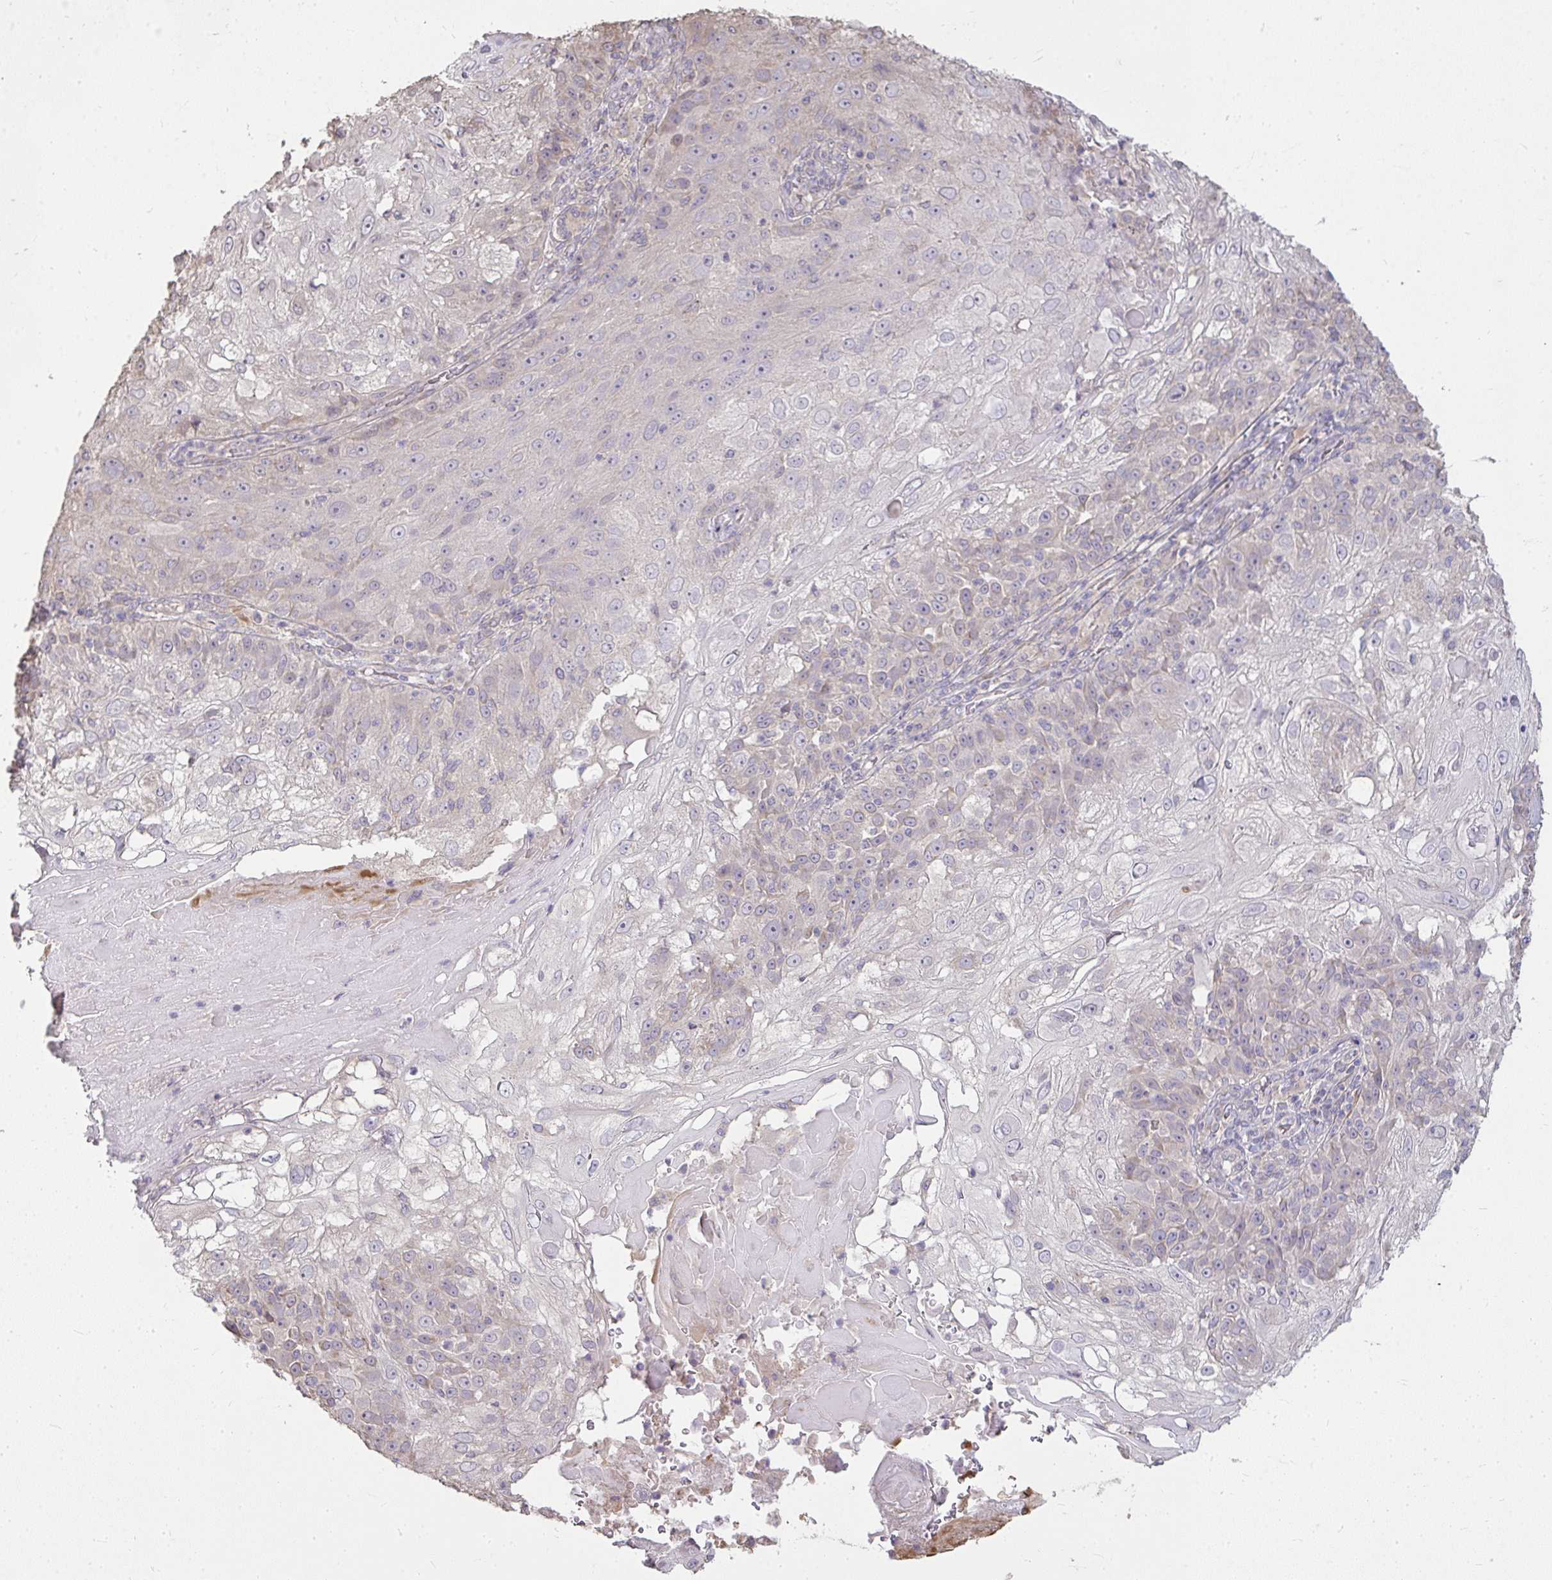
{"staining": {"intensity": "weak", "quantity": "<25%", "location": "cytoplasmic/membranous"}, "tissue": "skin cancer", "cell_type": "Tumor cells", "image_type": "cancer", "snomed": [{"axis": "morphology", "description": "Normal tissue, NOS"}, {"axis": "morphology", "description": "Squamous cell carcinoma, NOS"}, {"axis": "topography", "description": "Skin"}], "caption": "Tumor cells are negative for protein expression in human skin cancer (squamous cell carcinoma).", "gene": "BRINP3", "patient": {"sex": "female", "age": 83}}